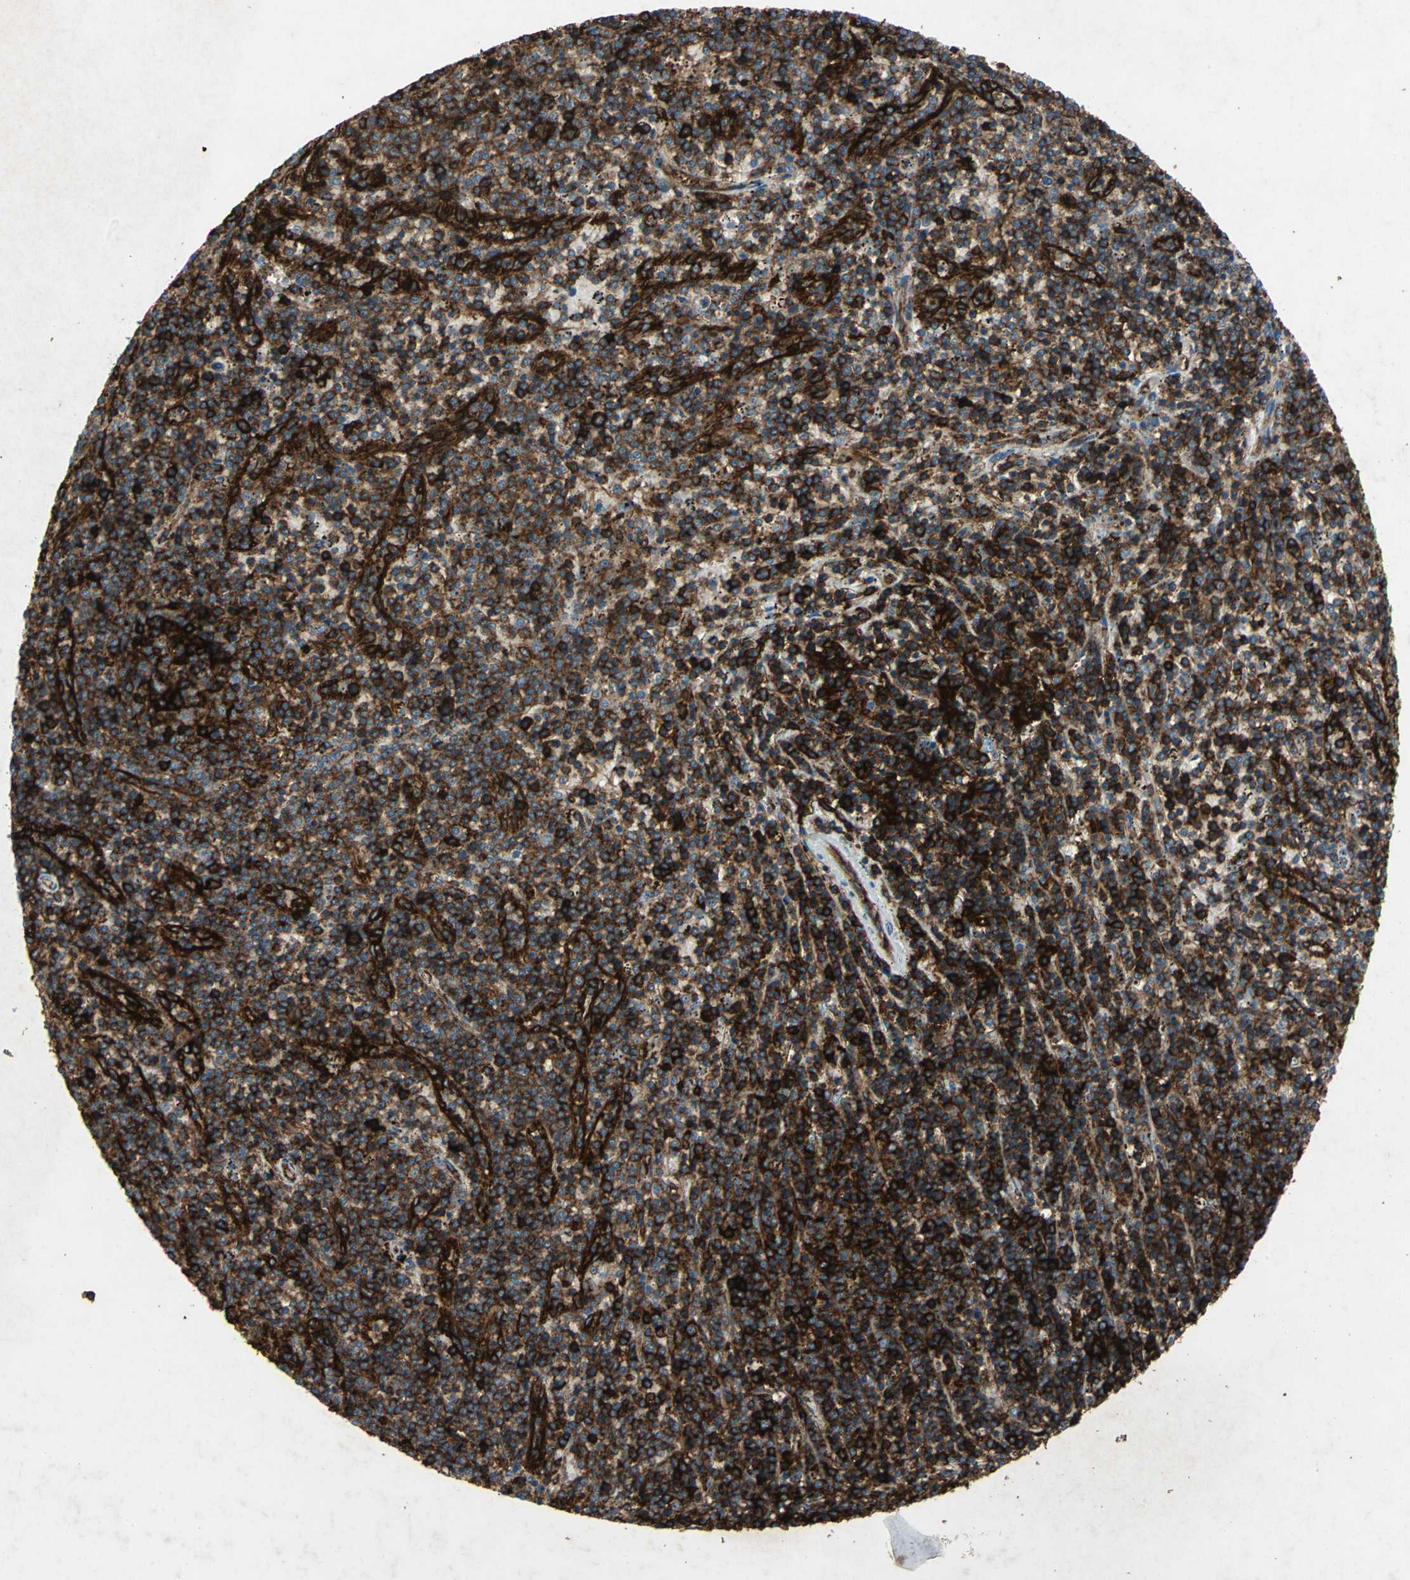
{"staining": {"intensity": "strong", "quantity": ">75%", "location": "cytoplasmic/membranous"}, "tissue": "lymphoma", "cell_type": "Tumor cells", "image_type": "cancer", "snomed": [{"axis": "morphology", "description": "Malignant lymphoma, non-Hodgkin's type, Low grade"}, {"axis": "topography", "description": "Spleen"}], "caption": "There is high levels of strong cytoplasmic/membranous staining in tumor cells of lymphoma, as demonstrated by immunohistochemical staining (brown color).", "gene": "CCR6", "patient": {"sex": "female", "age": 50}}